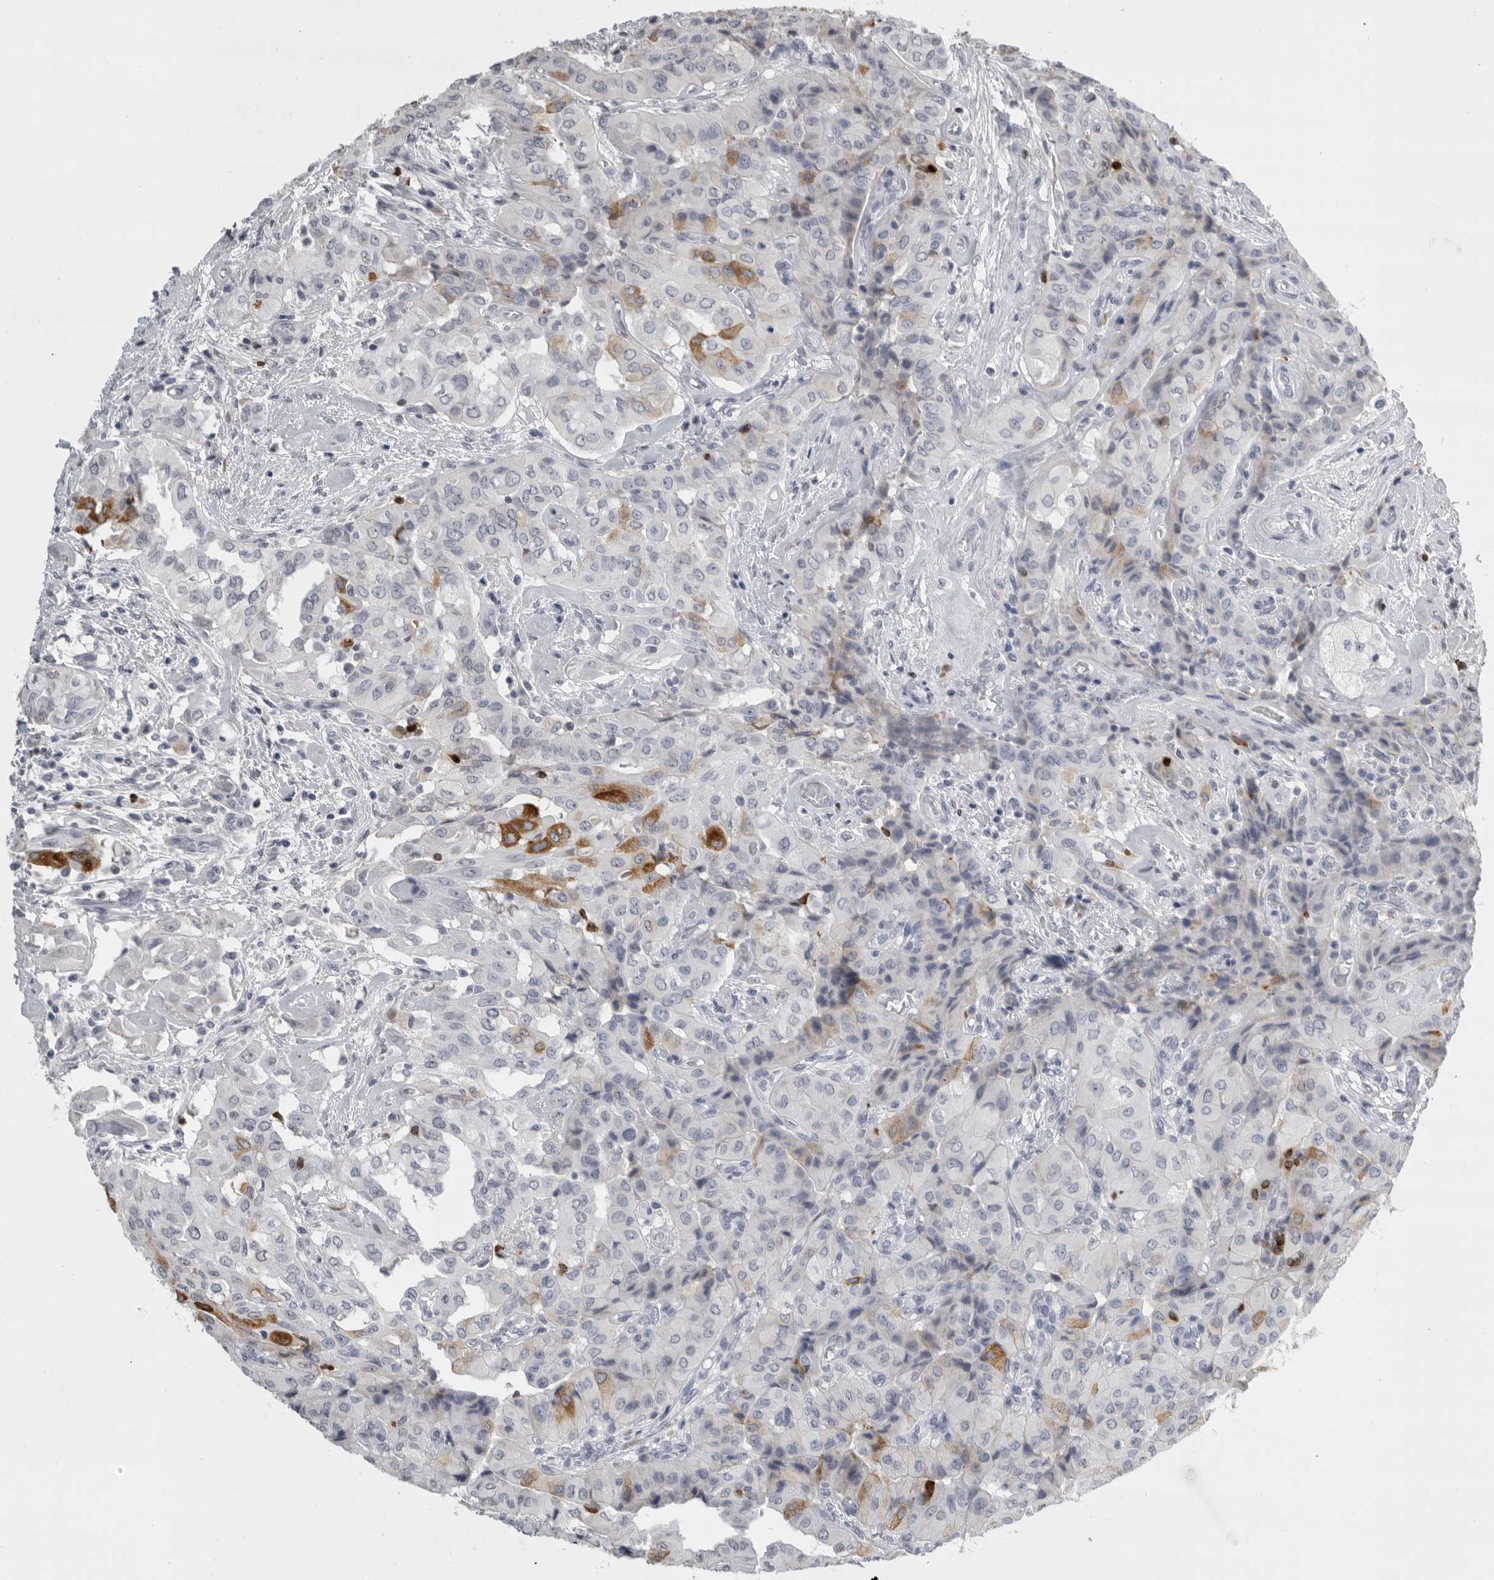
{"staining": {"intensity": "moderate", "quantity": "<25%", "location": "cytoplasmic/membranous"}, "tissue": "thyroid cancer", "cell_type": "Tumor cells", "image_type": "cancer", "snomed": [{"axis": "morphology", "description": "Papillary adenocarcinoma, NOS"}, {"axis": "topography", "description": "Thyroid gland"}], "caption": "Thyroid papillary adenocarcinoma stained for a protein (brown) exhibits moderate cytoplasmic/membranous positive staining in approximately <25% of tumor cells.", "gene": "GNLY", "patient": {"sex": "female", "age": 59}}